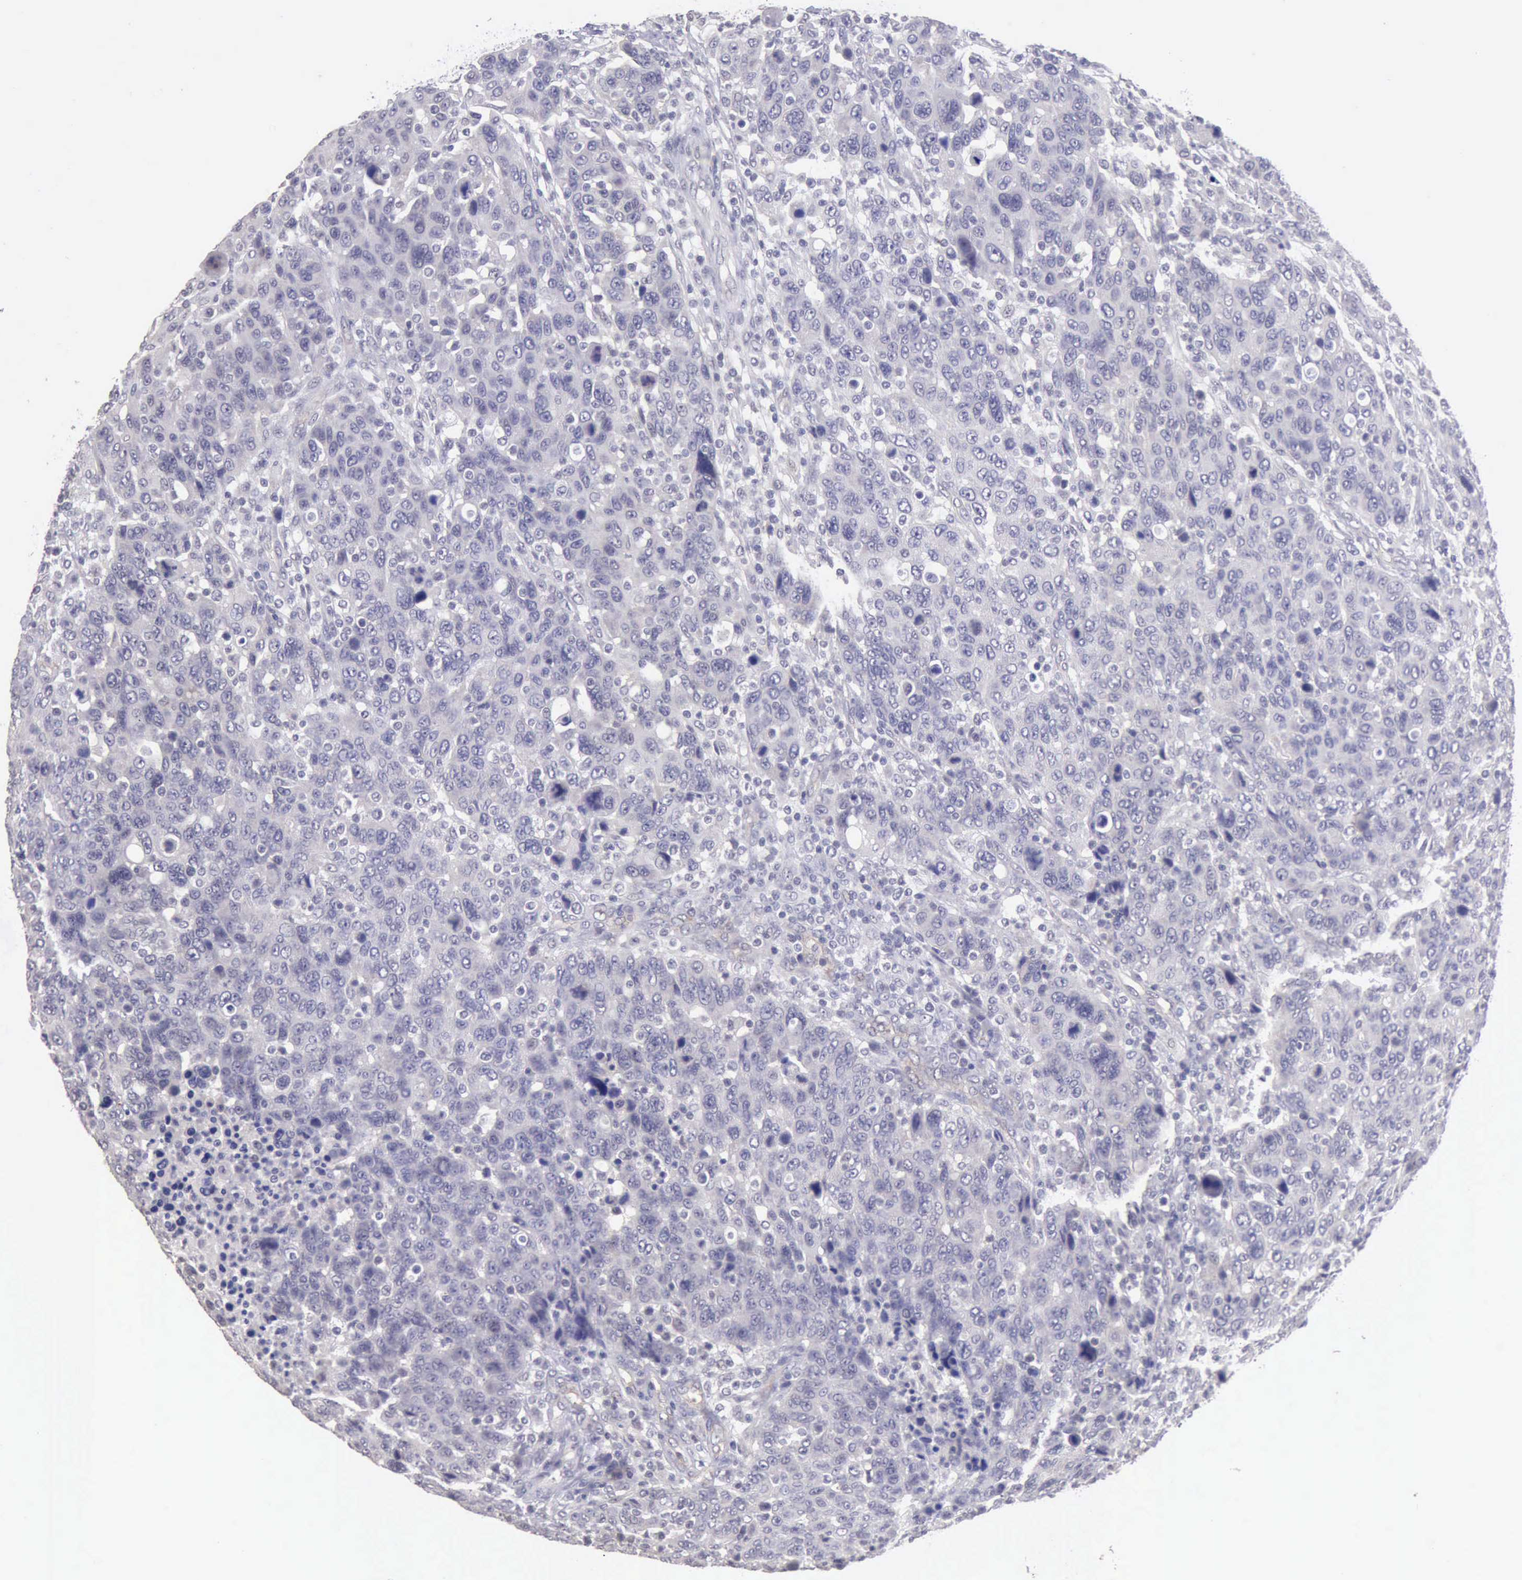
{"staining": {"intensity": "negative", "quantity": "none", "location": "none"}, "tissue": "breast cancer", "cell_type": "Tumor cells", "image_type": "cancer", "snomed": [{"axis": "morphology", "description": "Duct carcinoma"}, {"axis": "topography", "description": "Breast"}], "caption": "An image of human breast cancer is negative for staining in tumor cells.", "gene": "KCND1", "patient": {"sex": "female", "age": 37}}